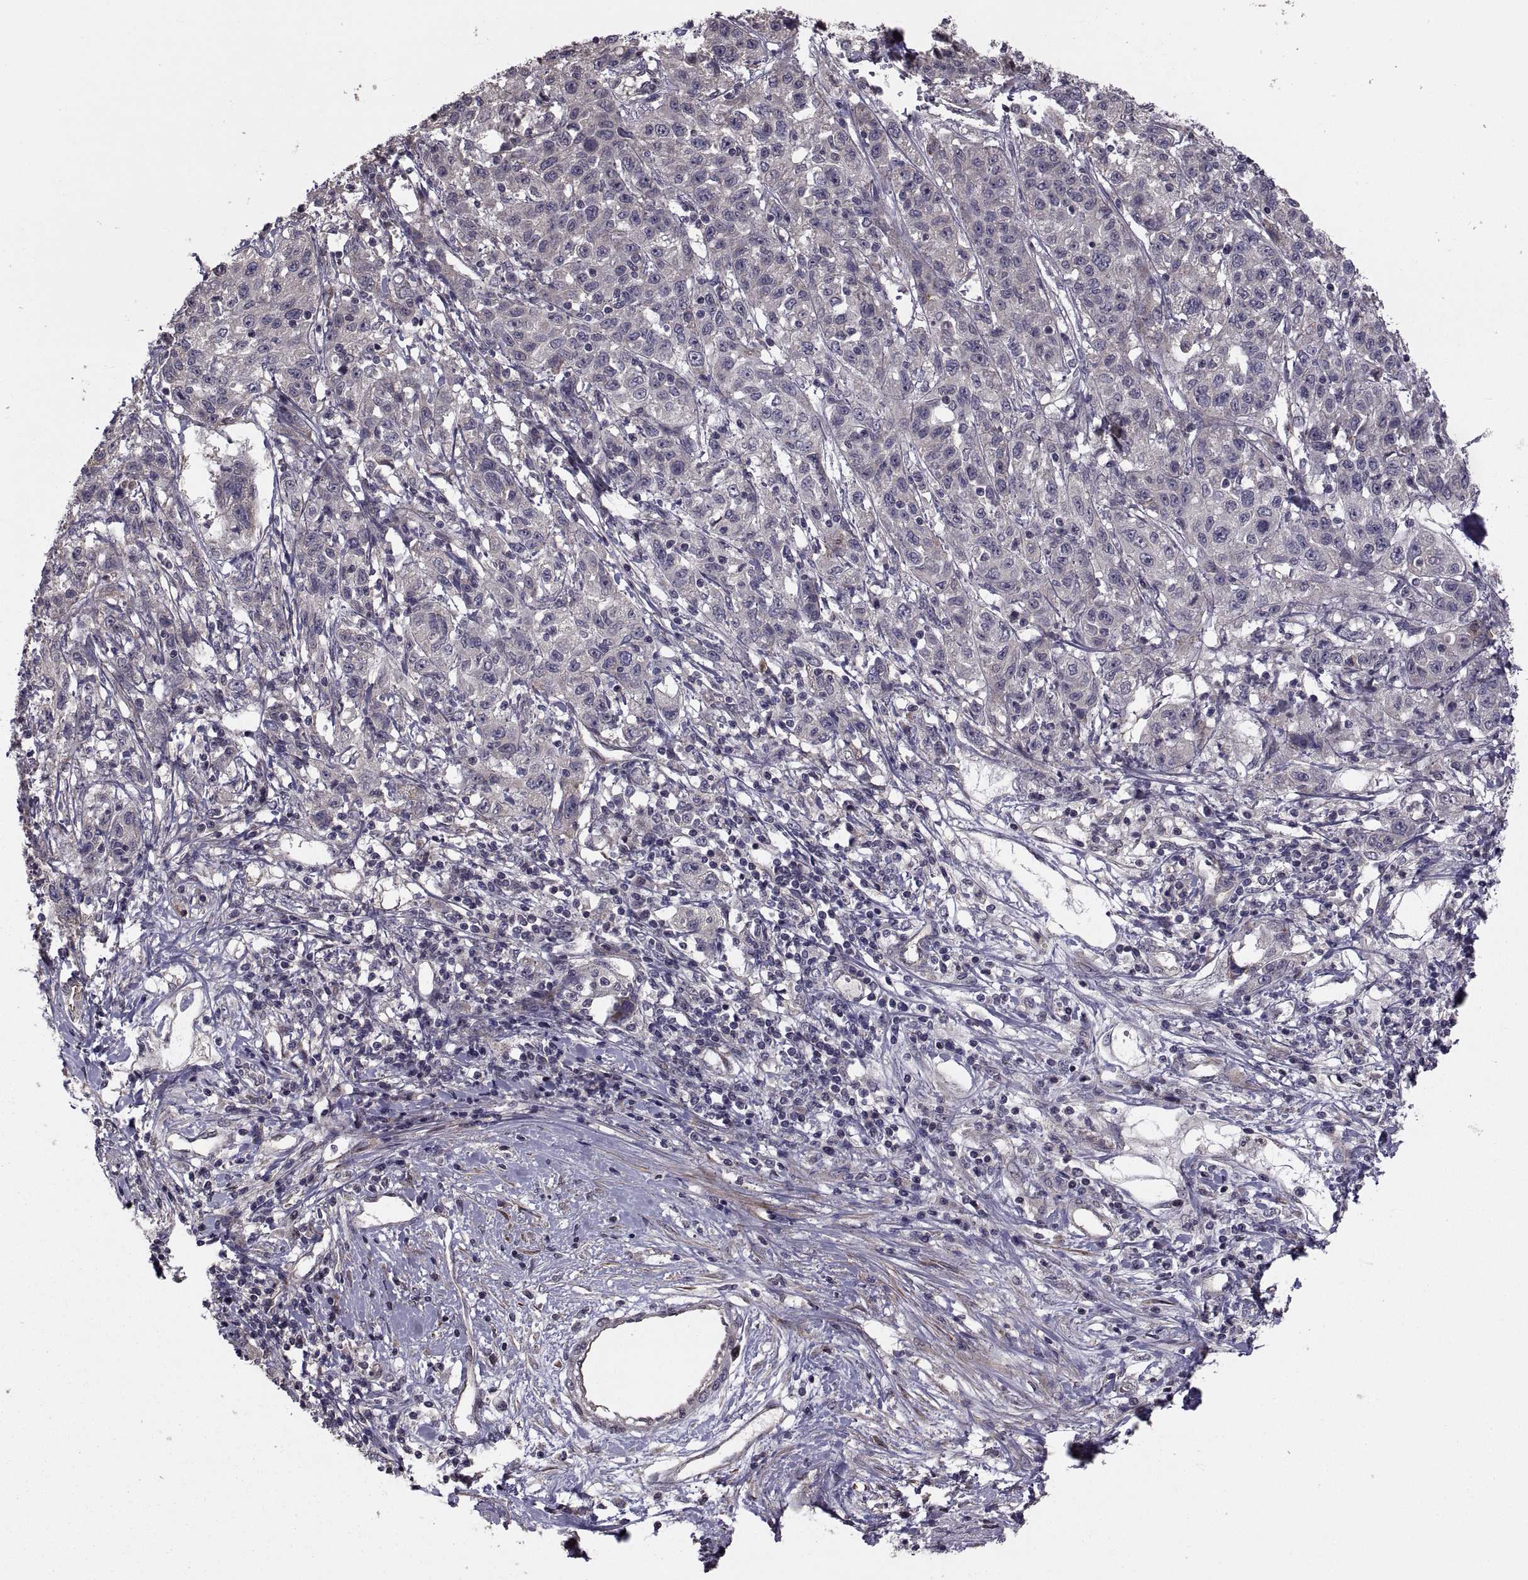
{"staining": {"intensity": "negative", "quantity": "none", "location": "none"}, "tissue": "liver cancer", "cell_type": "Tumor cells", "image_type": "cancer", "snomed": [{"axis": "morphology", "description": "Adenocarcinoma, NOS"}, {"axis": "morphology", "description": "Cholangiocarcinoma"}, {"axis": "topography", "description": "Liver"}], "caption": "Liver cancer stained for a protein using immunohistochemistry (IHC) exhibits no expression tumor cells.", "gene": "PMM2", "patient": {"sex": "male", "age": 64}}